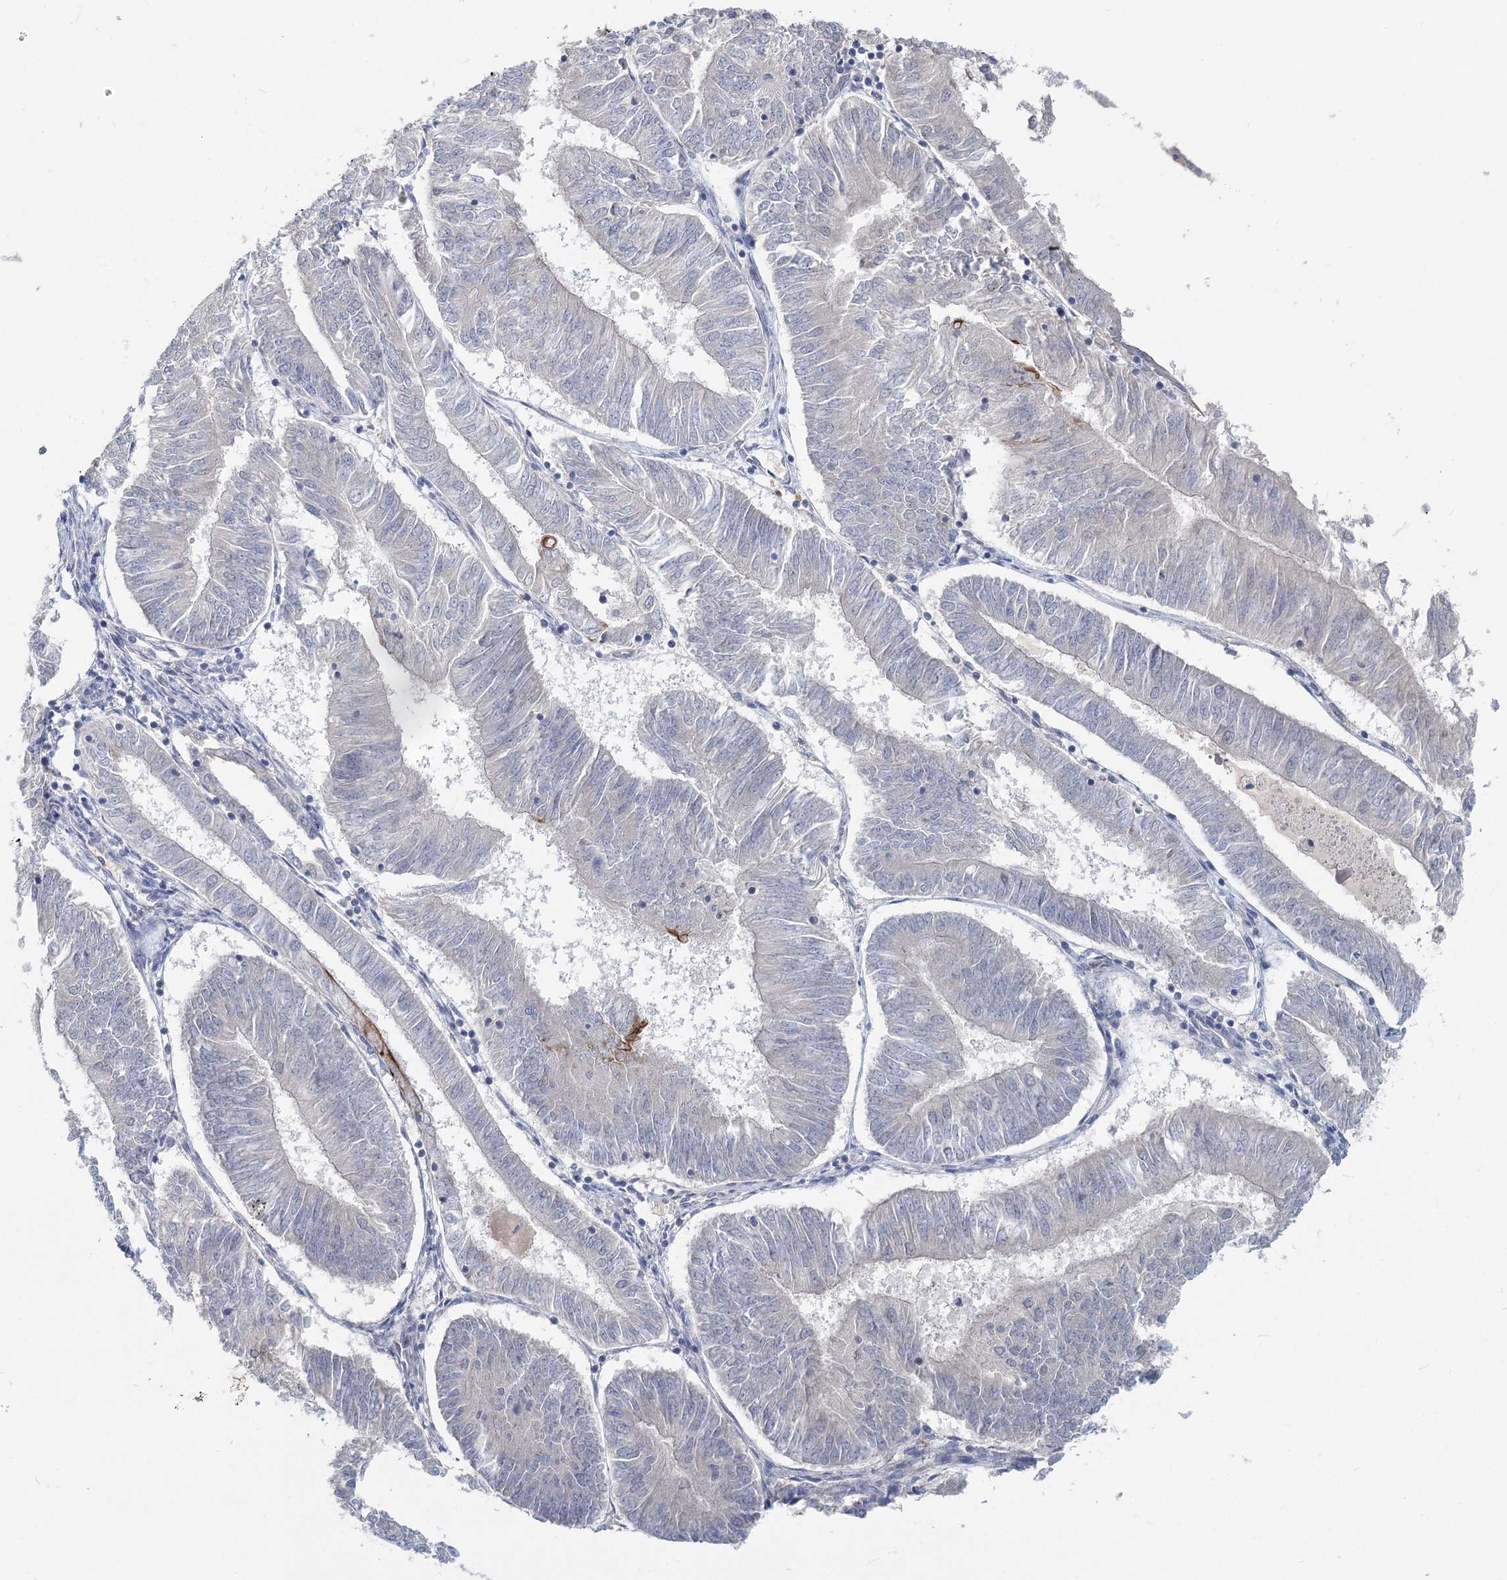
{"staining": {"intensity": "negative", "quantity": "none", "location": "none"}, "tissue": "endometrial cancer", "cell_type": "Tumor cells", "image_type": "cancer", "snomed": [{"axis": "morphology", "description": "Adenocarcinoma, NOS"}, {"axis": "topography", "description": "Endometrium"}], "caption": "DAB (3,3'-diaminobenzidine) immunohistochemical staining of human adenocarcinoma (endometrial) reveals no significant positivity in tumor cells. (DAB immunohistochemistry with hematoxylin counter stain).", "gene": "FBXO7", "patient": {"sex": "female", "age": 58}}